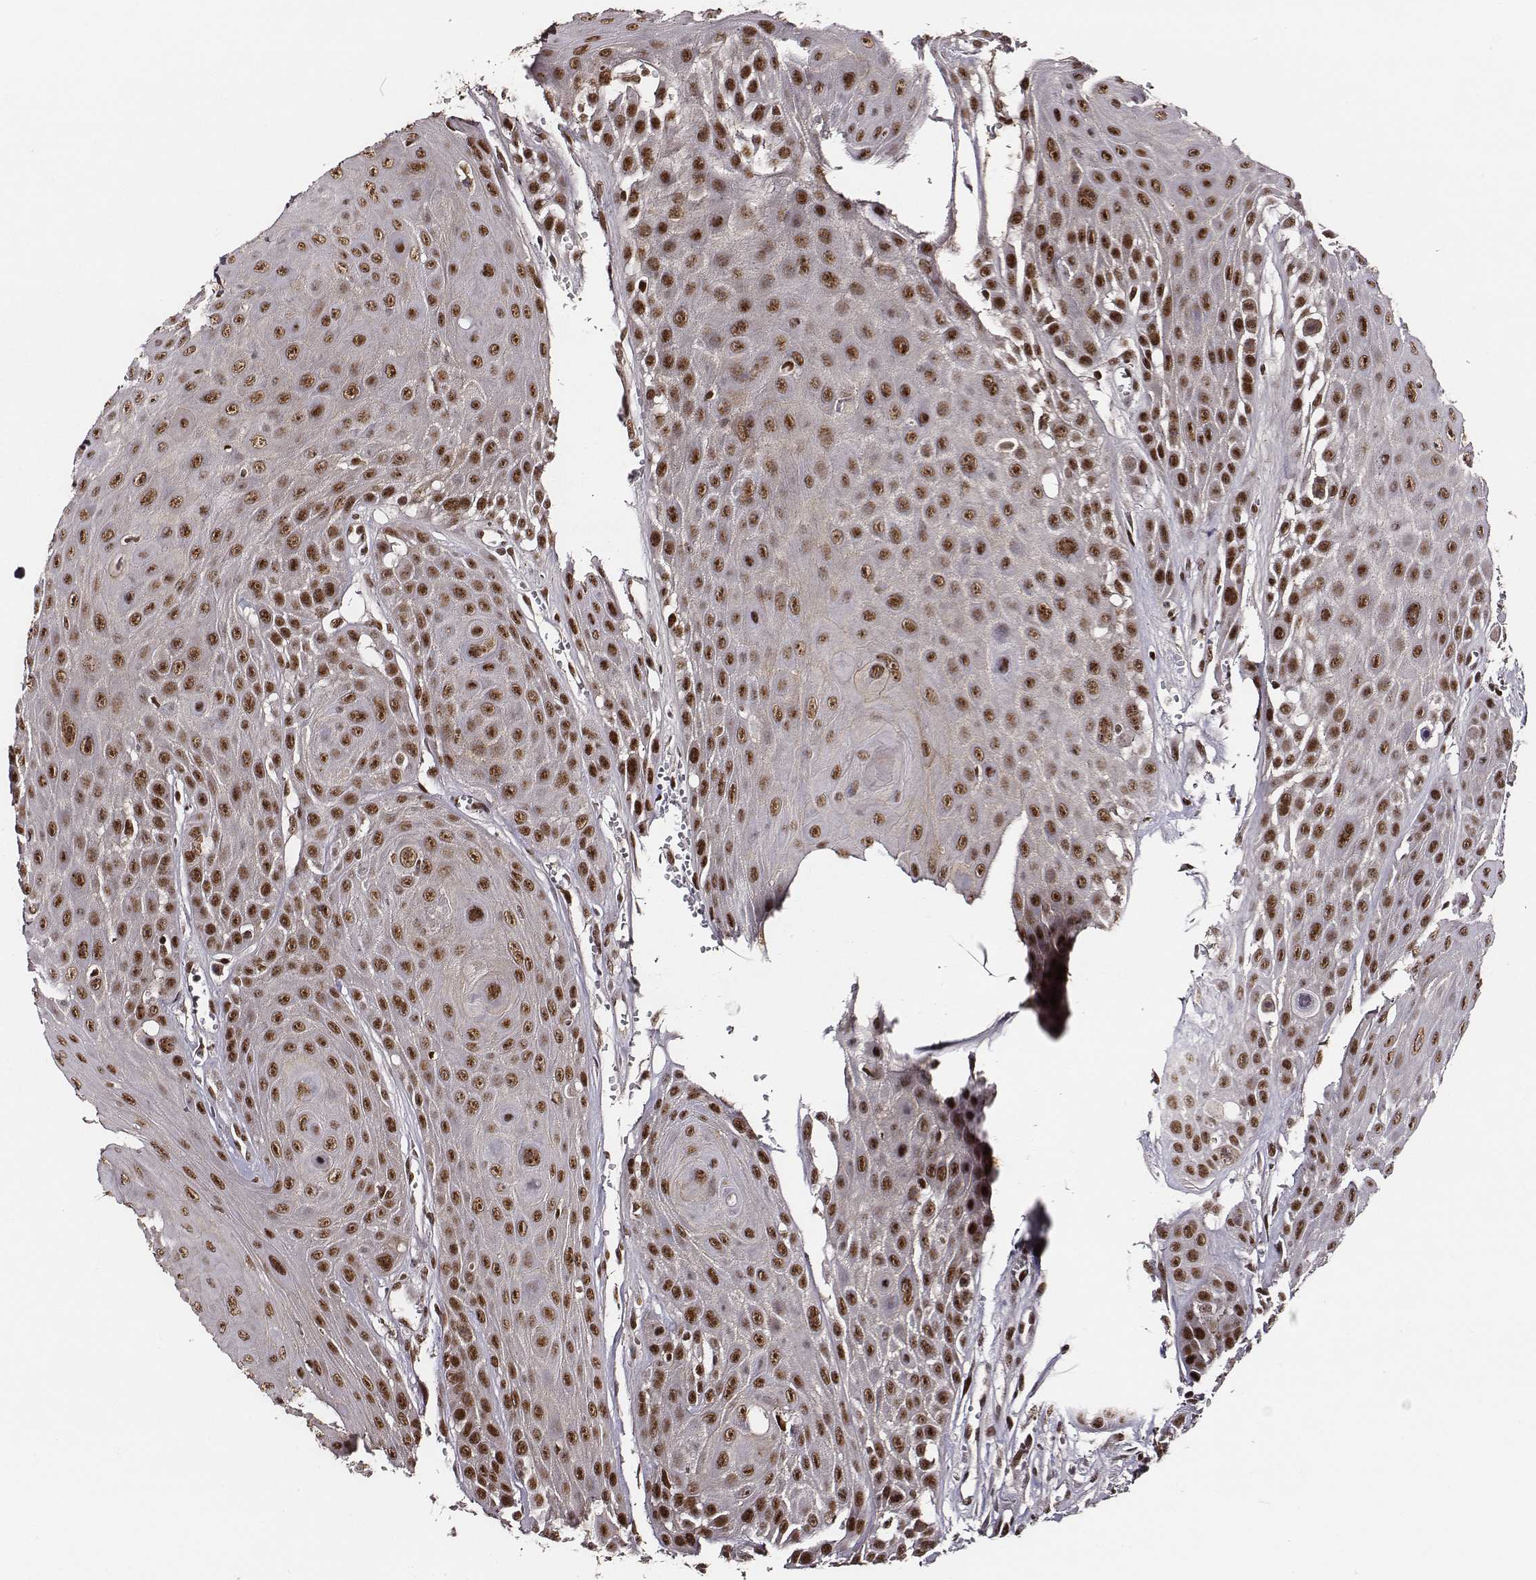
{"staining": {"intensity": "strong", "quantity": ">75%", "location": "nuclear"}, "tissue": "head and neck cancer", "cell_type": "Tumor cells", "image_type": "cancer", "snomed": [{"axis": "morphology", "description": "Squamous cell carcinoma, NOS"}, {"axis": "topography", "description": "Oral tissue"}, {"axis": "topography", "description": "Head-Neck"}], "caption": "Tumor cells display high levels of strong nuclear positivity in approximately >75% of cells in human head and neck squamous cell carcinoma.", "gene": "PPARA", "patient": {"sex": "male", "age": 81}}